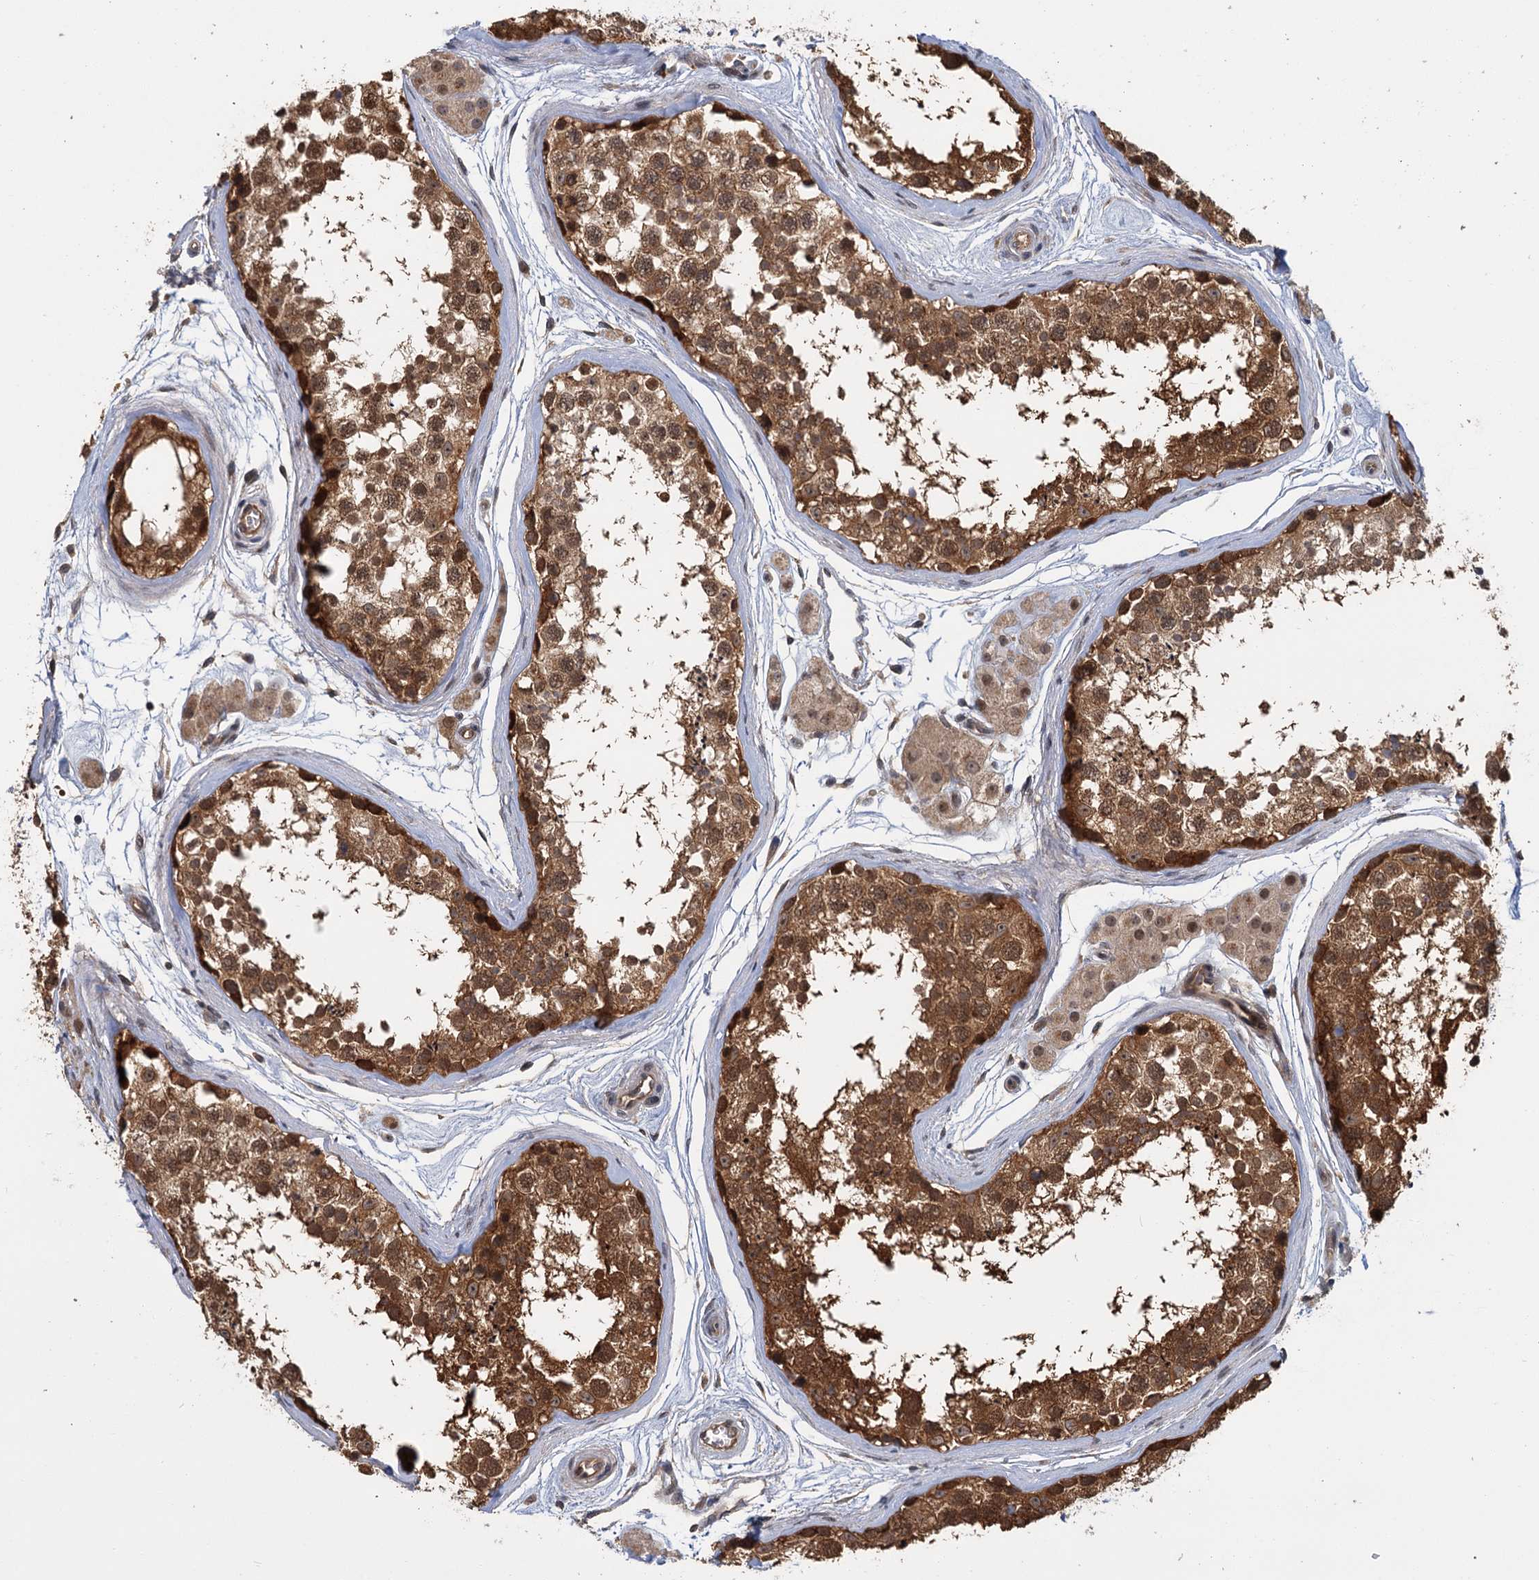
{"staining": {"intensity": "strong", "quantity": "25%-75%", "location": "cytoplasmic/membranous,nuclear"}, "tissue": "testis", "cell_type": "Cells in seminiferous ducts", "image_type": "normal", "snomed": [{"axis": "morphology", "description": "Normal tissue, NOS"}, {"axis": "topography", "description": "Testis"}], "caption": "Cells in seminiferous ducts exhibit high levels of strong cytoplasmic/membranous,nuclear positivity in approximately 25%-75% of cells in unremarkable human testis. Ihc stains the protein in brown and the nuclei are stained blue.", "gene": "KANSL2", "patient": {"sex": "male", "age": 56}}